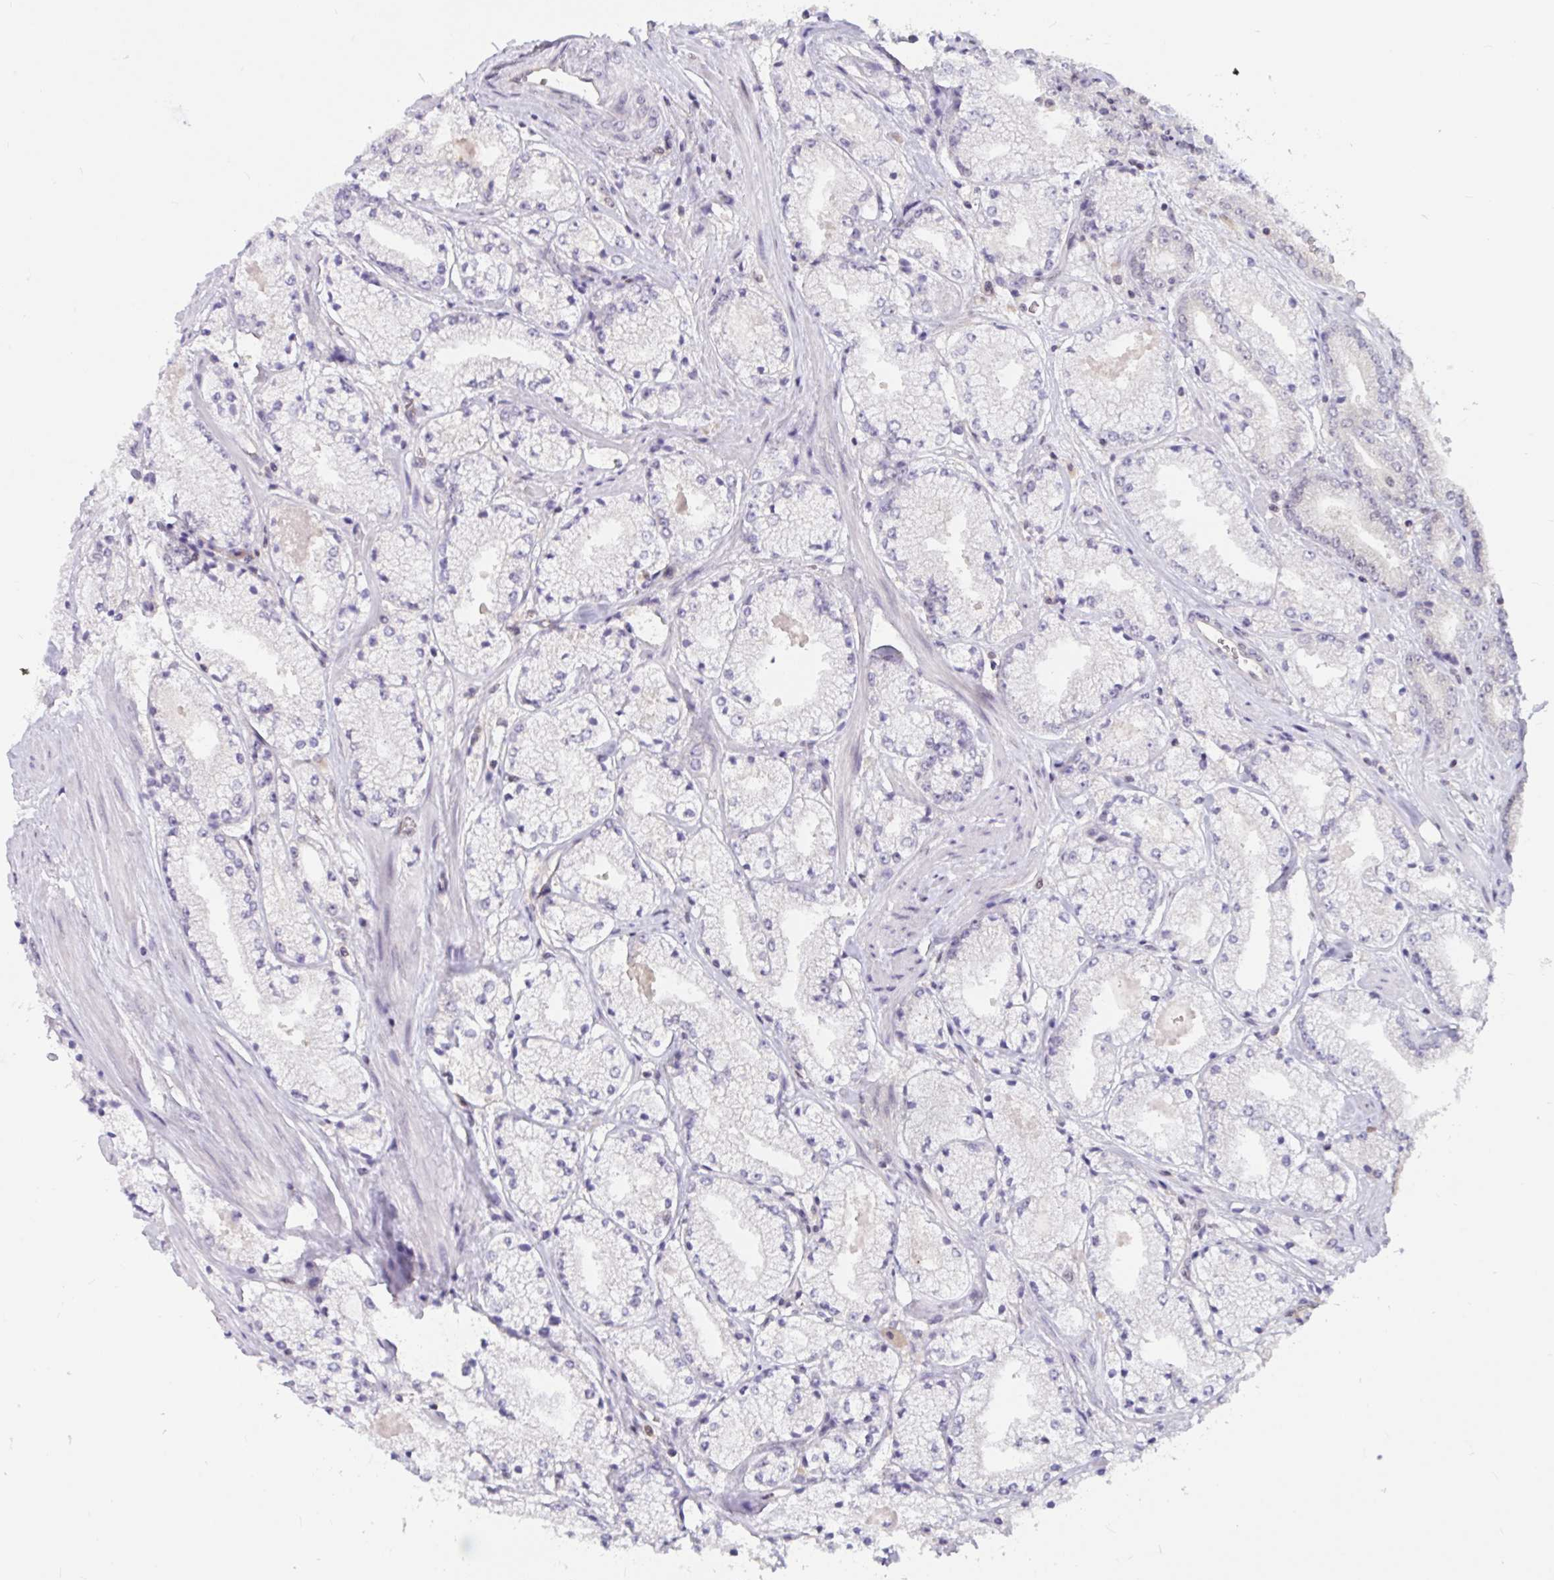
{"staining": {"intensity": "negative", "quantity": "none", "location": "none"}, "tissue": "prostate cancer", "cell_type": "Tumor cells", "image_type": "cancer", "snomed": [{"axis": "morphology", "description": "Adenocarcinoma, High grade"}, {"axis": "topography", "description": "Prostate"}], "caption": "The photomicrograph reveals no significant positivity in tumor cells of prostate adenocarcinoma (high-grade).", "gene": "TSN", "patient": {"sex": "male", "age": 63}}